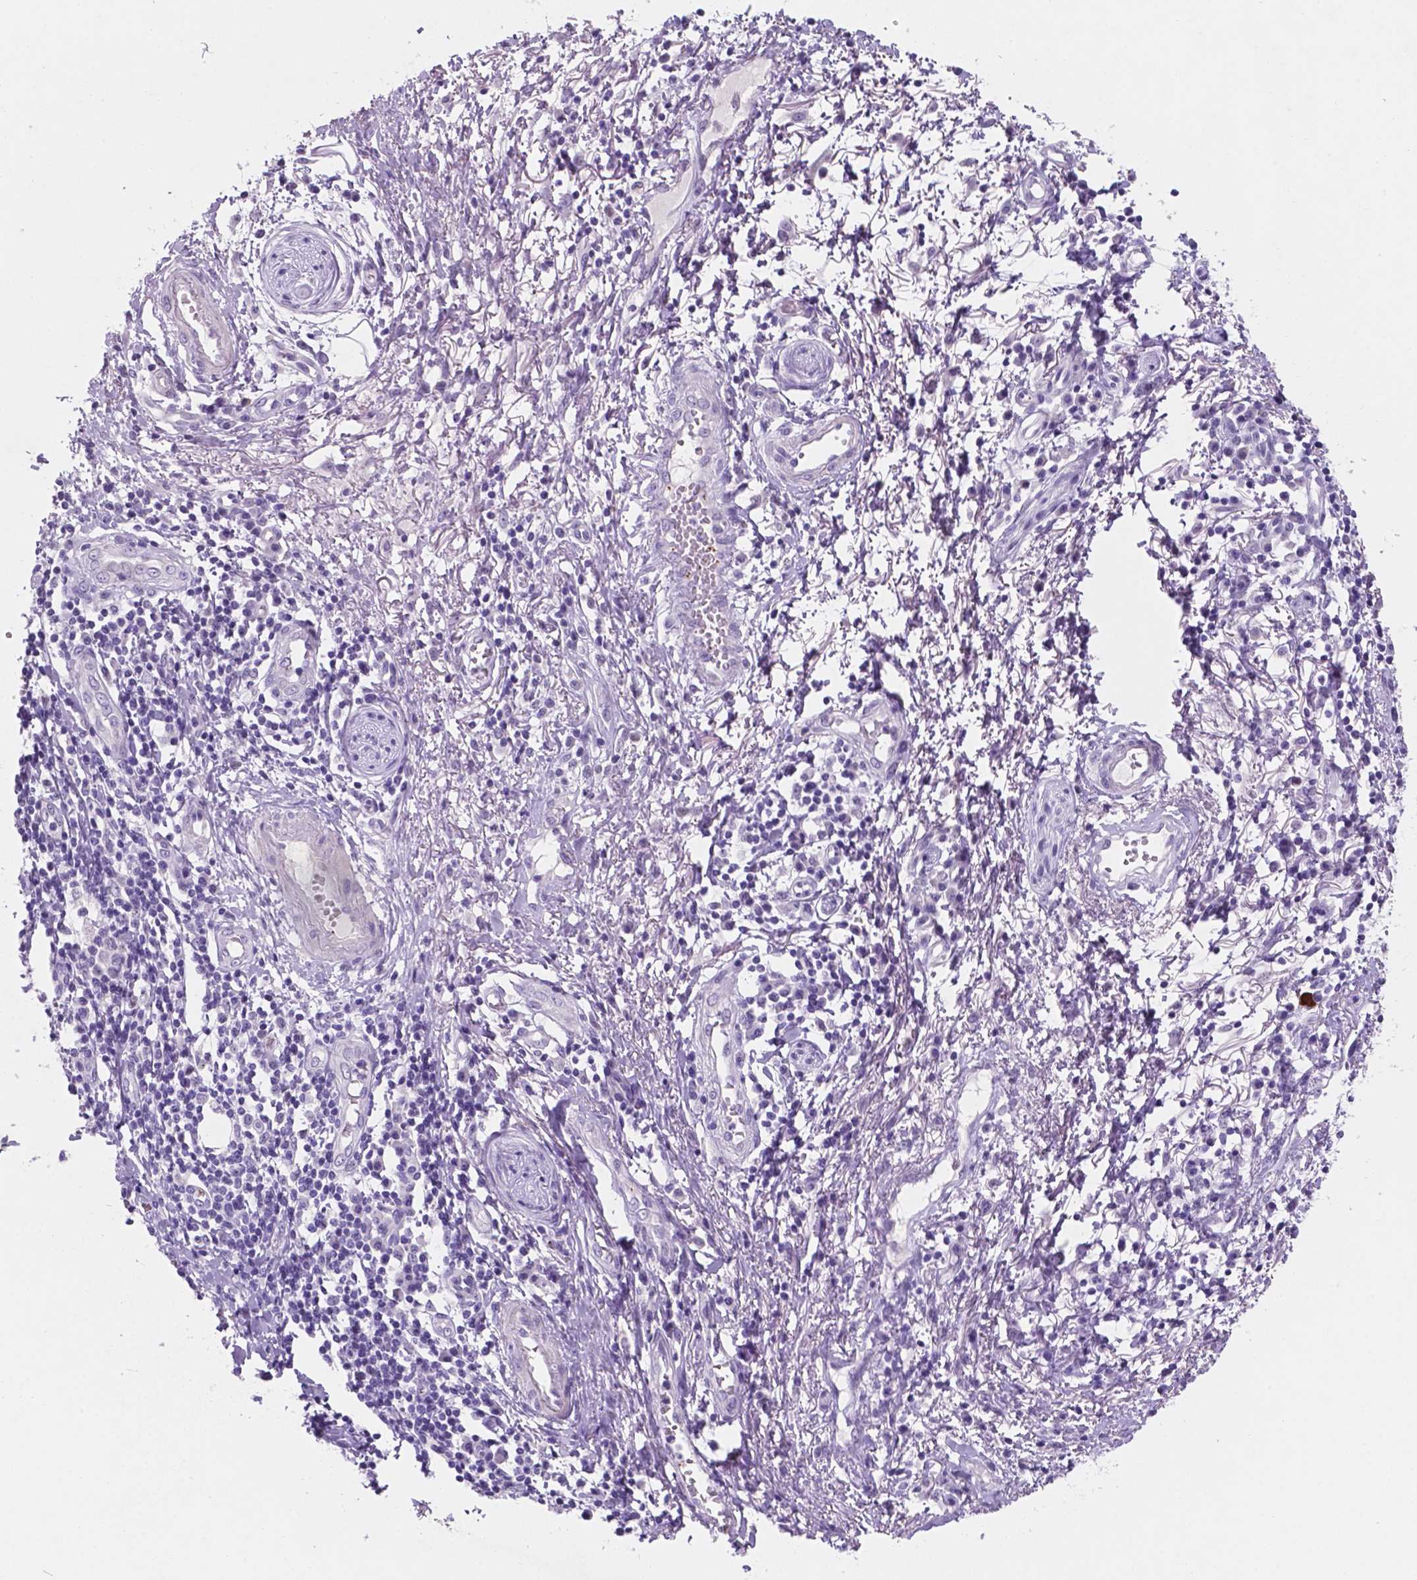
{"staining": {"intensity": "negative", "quantity": "none", "location": "none"}, "tissue": "skin cancer", "cell_type": "Tumor cells", "image_type": "cancer", "snomed": [{"axis": "morphology", "description": "Squamous cell carcinoma, NOS"}, {"axis": "topography", "description": "Skin"}, {"axis": "topography", "description": "Vulva"}], "caption": "Immunohistochemistry histopathology image of human squamous cell carcinoma (skin) stained for a protein (brown), which shows no positivity in tumor cells.", "gene": "EBLN2", "patient": {"sex": "female", "age": 71}}